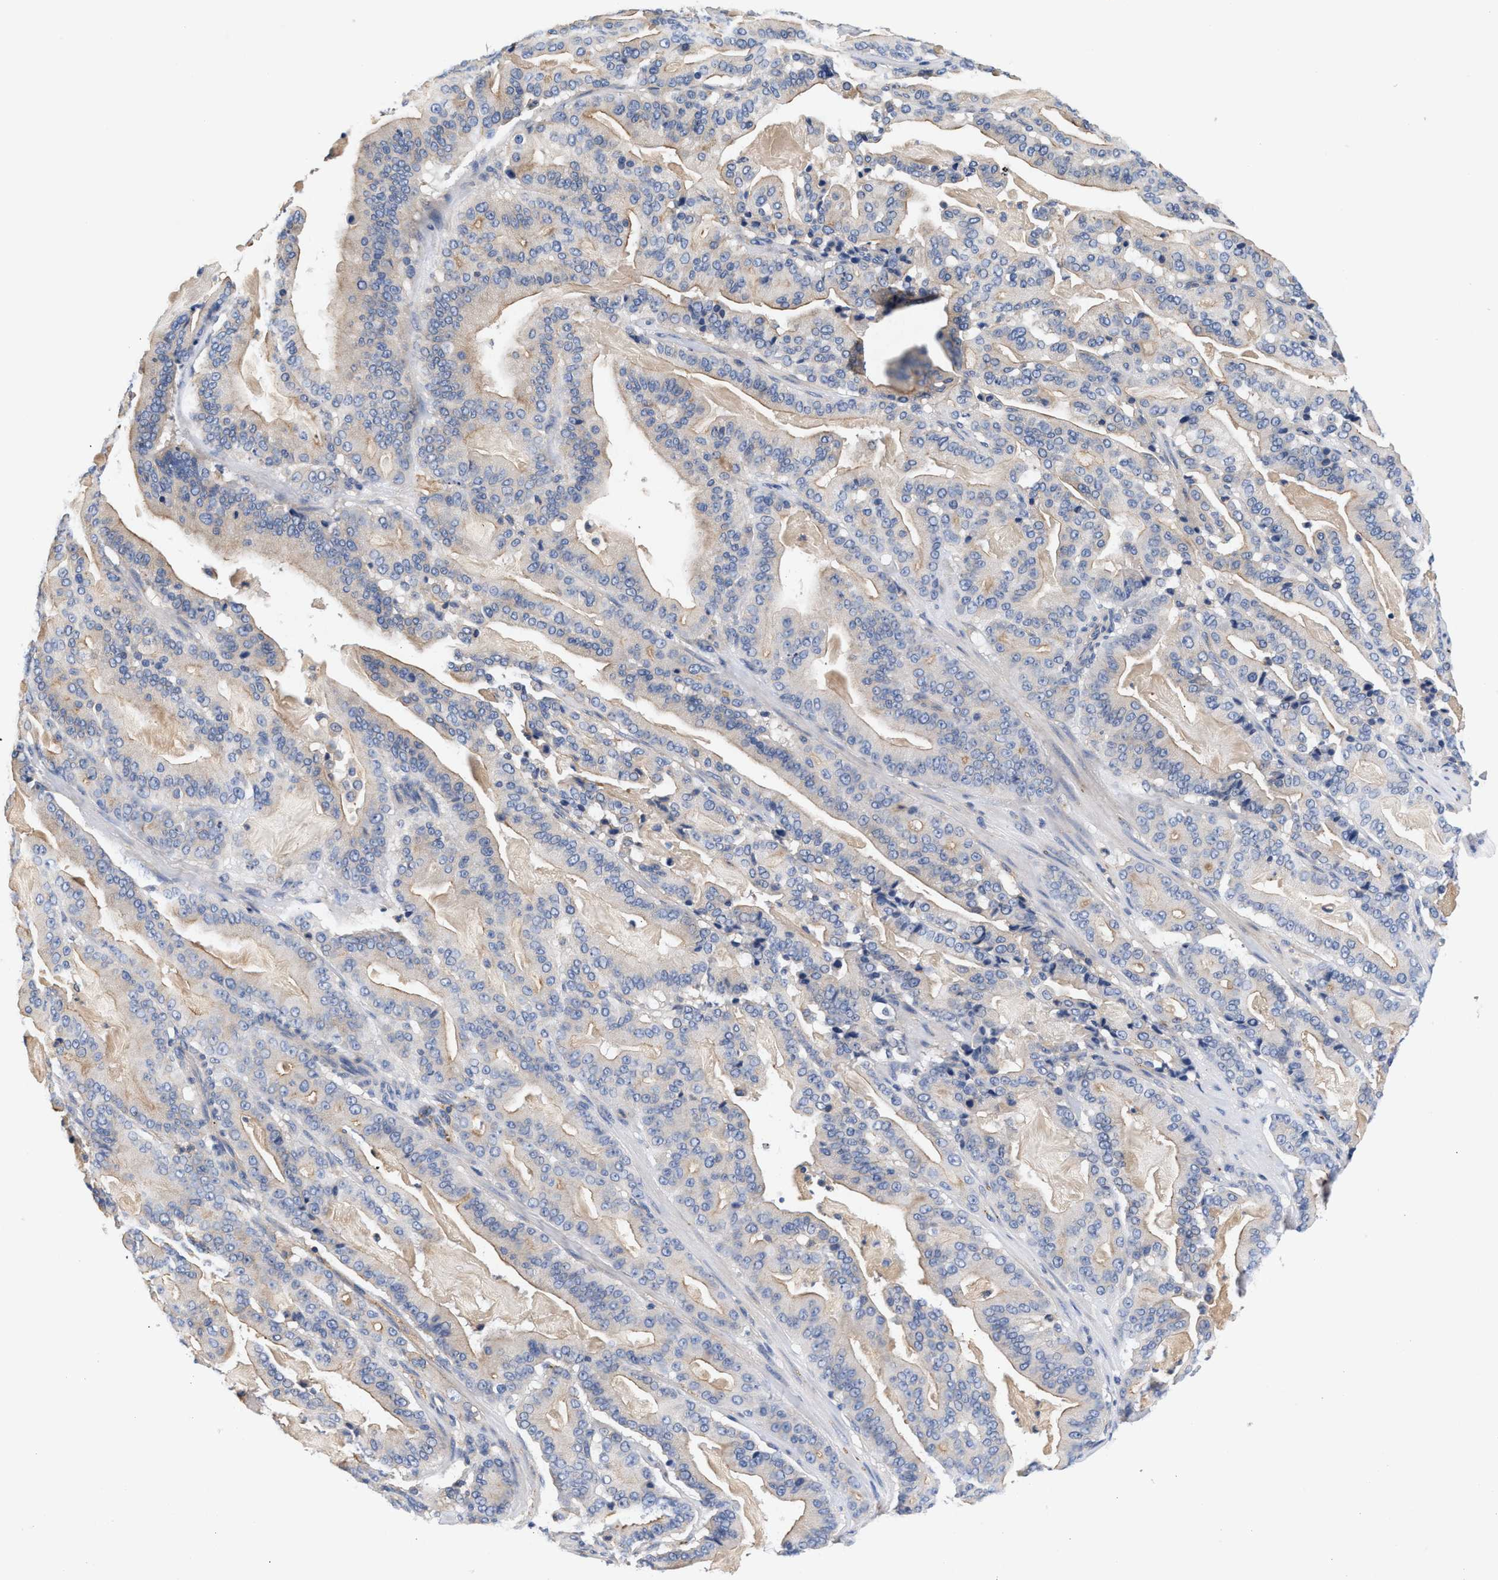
{"staining": {"intensity": "weak", "quantity": ">75%", "location": "cytoplasmic/membranous"}, "tissue": "pancreatic cancer", "cell_type": "Tumor cells", "image_type": "cancer", "snomed": [{"axis": "morphology", "description": "Adenocarcinoma, NOS"}, {"axis": "topography", "description": "Pancreas"}], "caption": "An immunohistochemistry image of tumor tissue is shown. Protein staining in brown labels weak cytoplasmic/membranous positivity in adenocarcinoma (pancreatic) within tumor cells. Using DAB (brown) and hematoxylin (blue) stains, captured at high magnification using brightfield microscopy.", "gene": "GNAI3", "patient": {"sex": "male", "age": 63}}